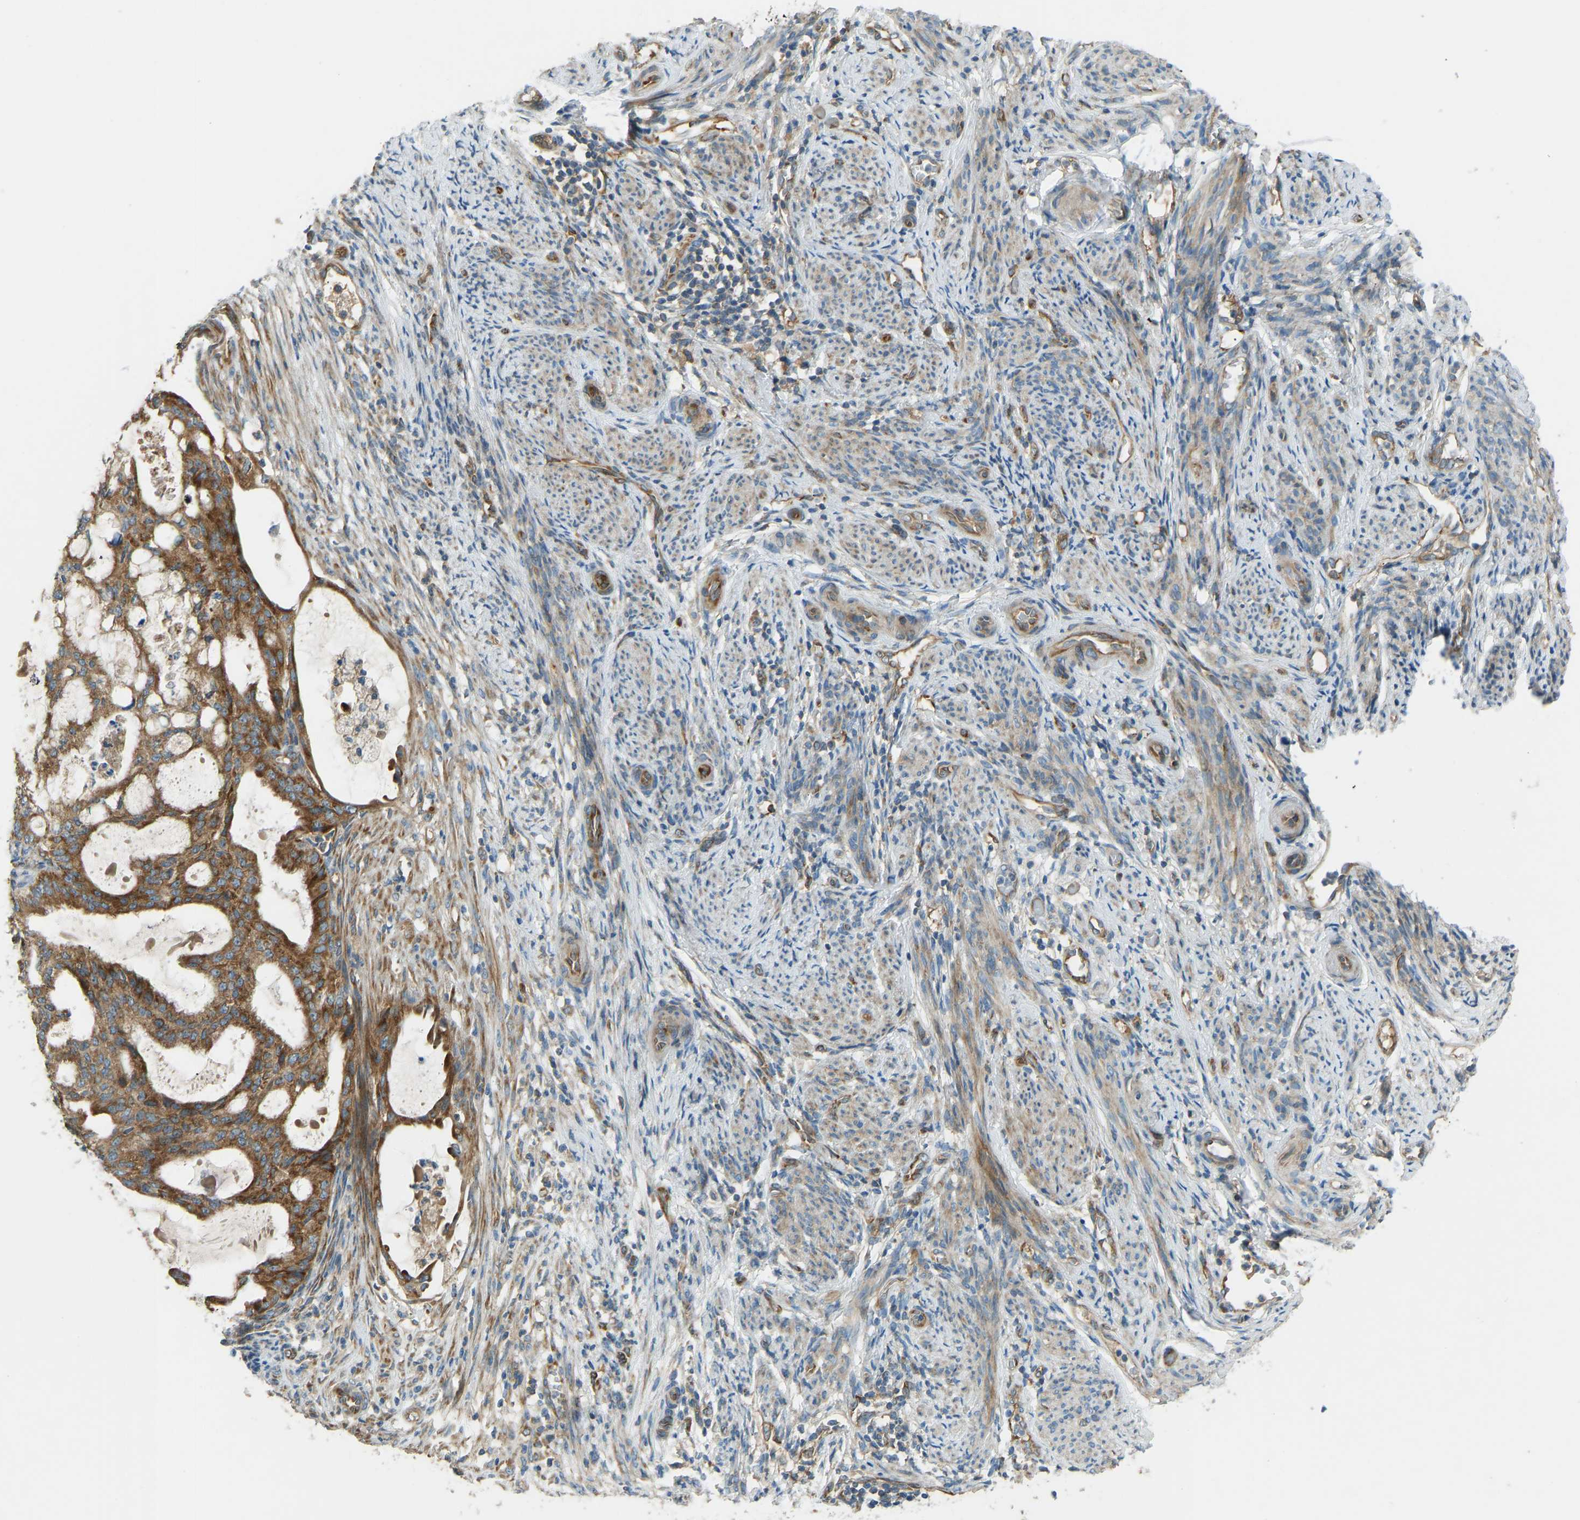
{"staining": {"intensity": "strong", "quantity": ">75%", "location": "cytoplasmic/membranous"}, "tissue": "endometrial cancer", "cell_type": "Tumor cells", "image_type": "cancer", "snomed": [{"axis": "morphology", "description": "Adenocarcinoma, NOS"}, {"axis": "topography", "description": "Endometrium"}], "caption": "An IHC micrograph of tumor tissue is shown. Protein staining in brown labels strong cytoplasmic/membranous positivity in adenocarcinoma (endometrial) within tumor cells. (IHC, brightfield microscopy, high magnification).", "gene": "STAU2", "patient": {"sex": "female", "age": 58}}